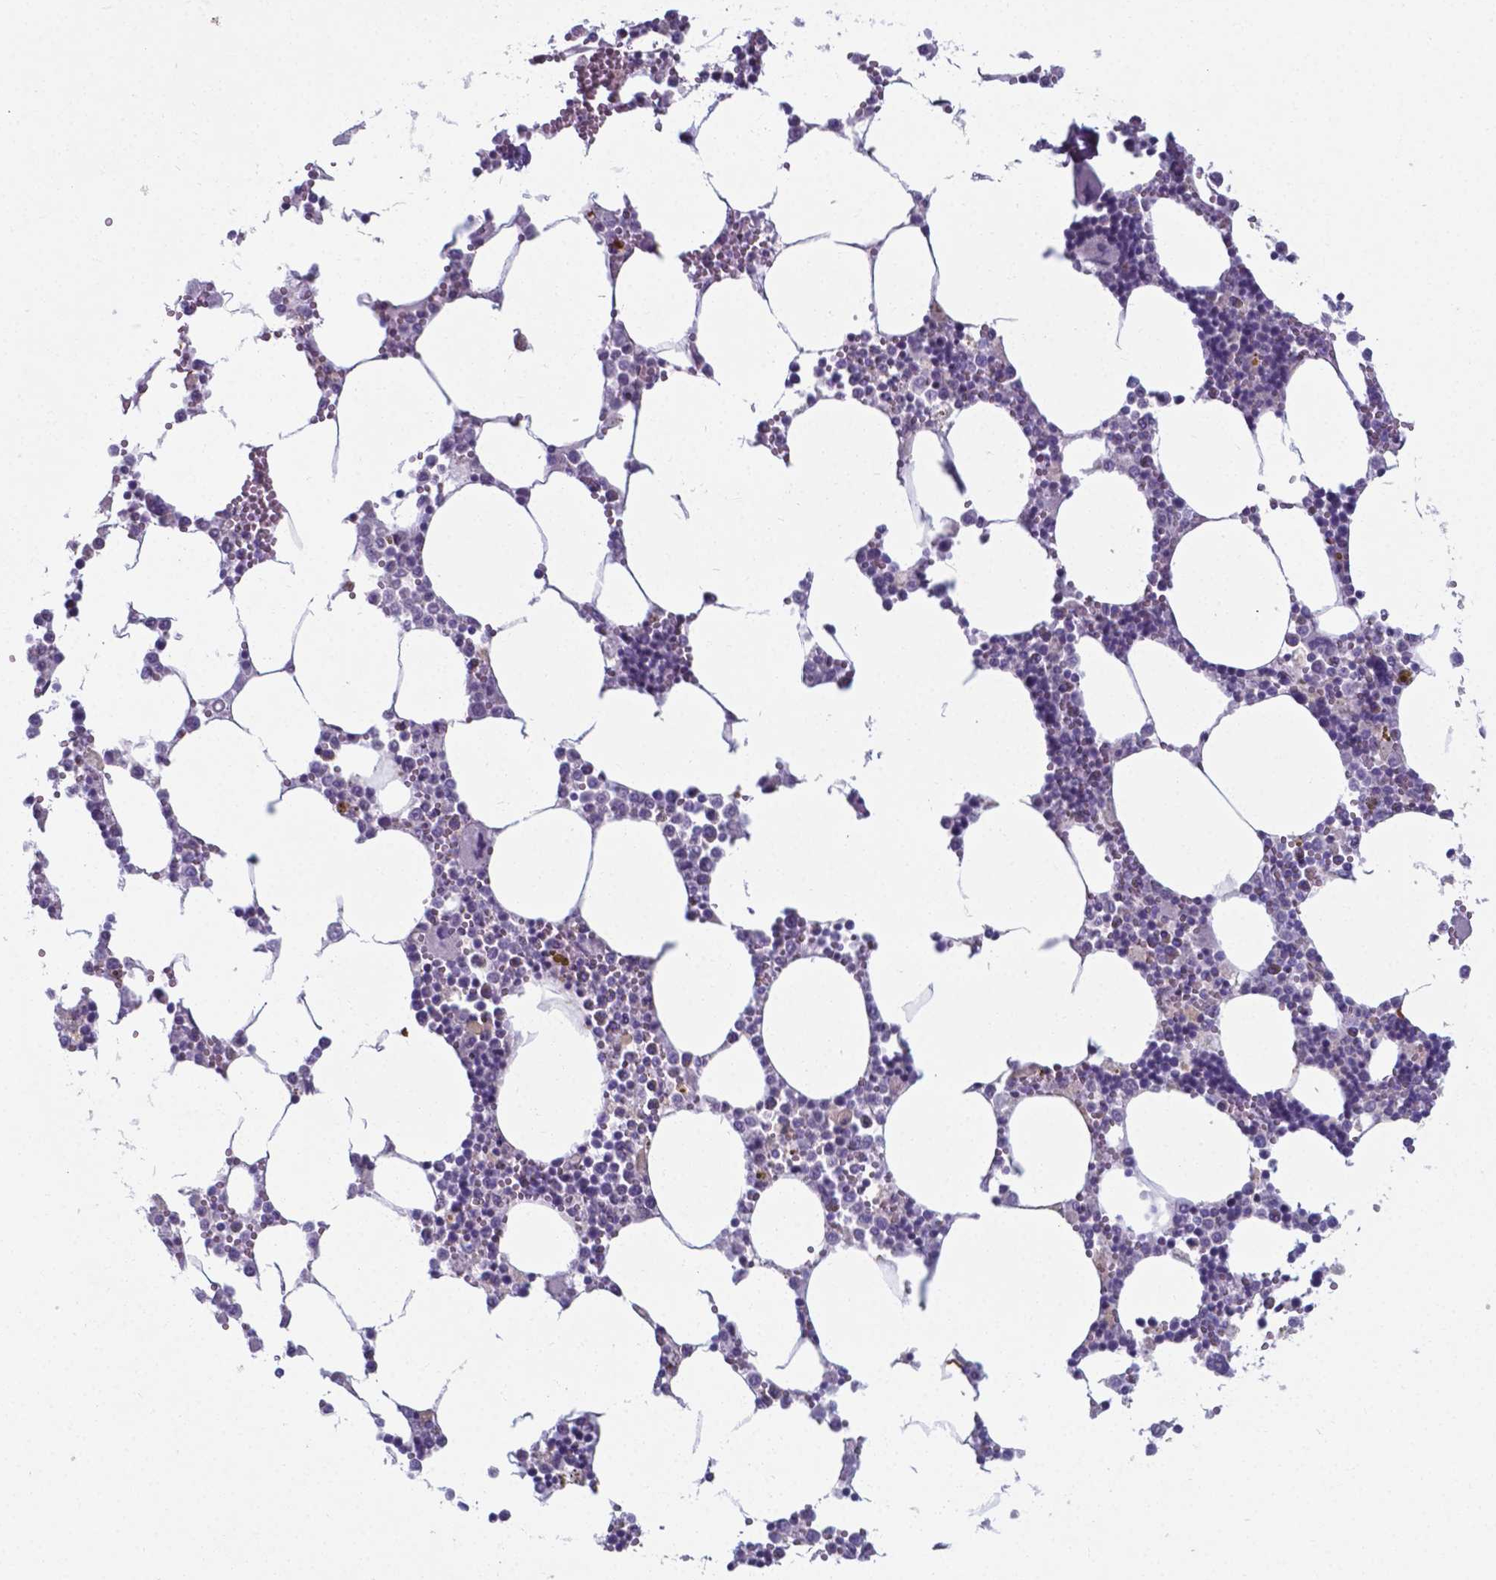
{"staining": {"intensity": "moderate", "quantity": "25%-75%", "location": "cytoplasmic/membranous,nuclear"}, "tissue": "bone marrow", "cell_type": "Hematopoietic cells", "image_type": "normal", "snomed": [{"axis": "morphology", "description": "Normal tissue, NOS"}, {"axis": "topography", "description": "Bone marrow"}], "caption": "Immunohistochemical staining of normal bone marrow shows moderate cytoplasmic/membranous,nuclear protein positivity in approximately 25%-75% of hematopoietic cells. The staining was performed using DAB (3,3'-diaminobenzidine), with brown indicating positive protein expression. Nuclei are stained blue with hematoxylin.", "gene": "AP5B1", "patient": {"sex": "male", "age": 54}}